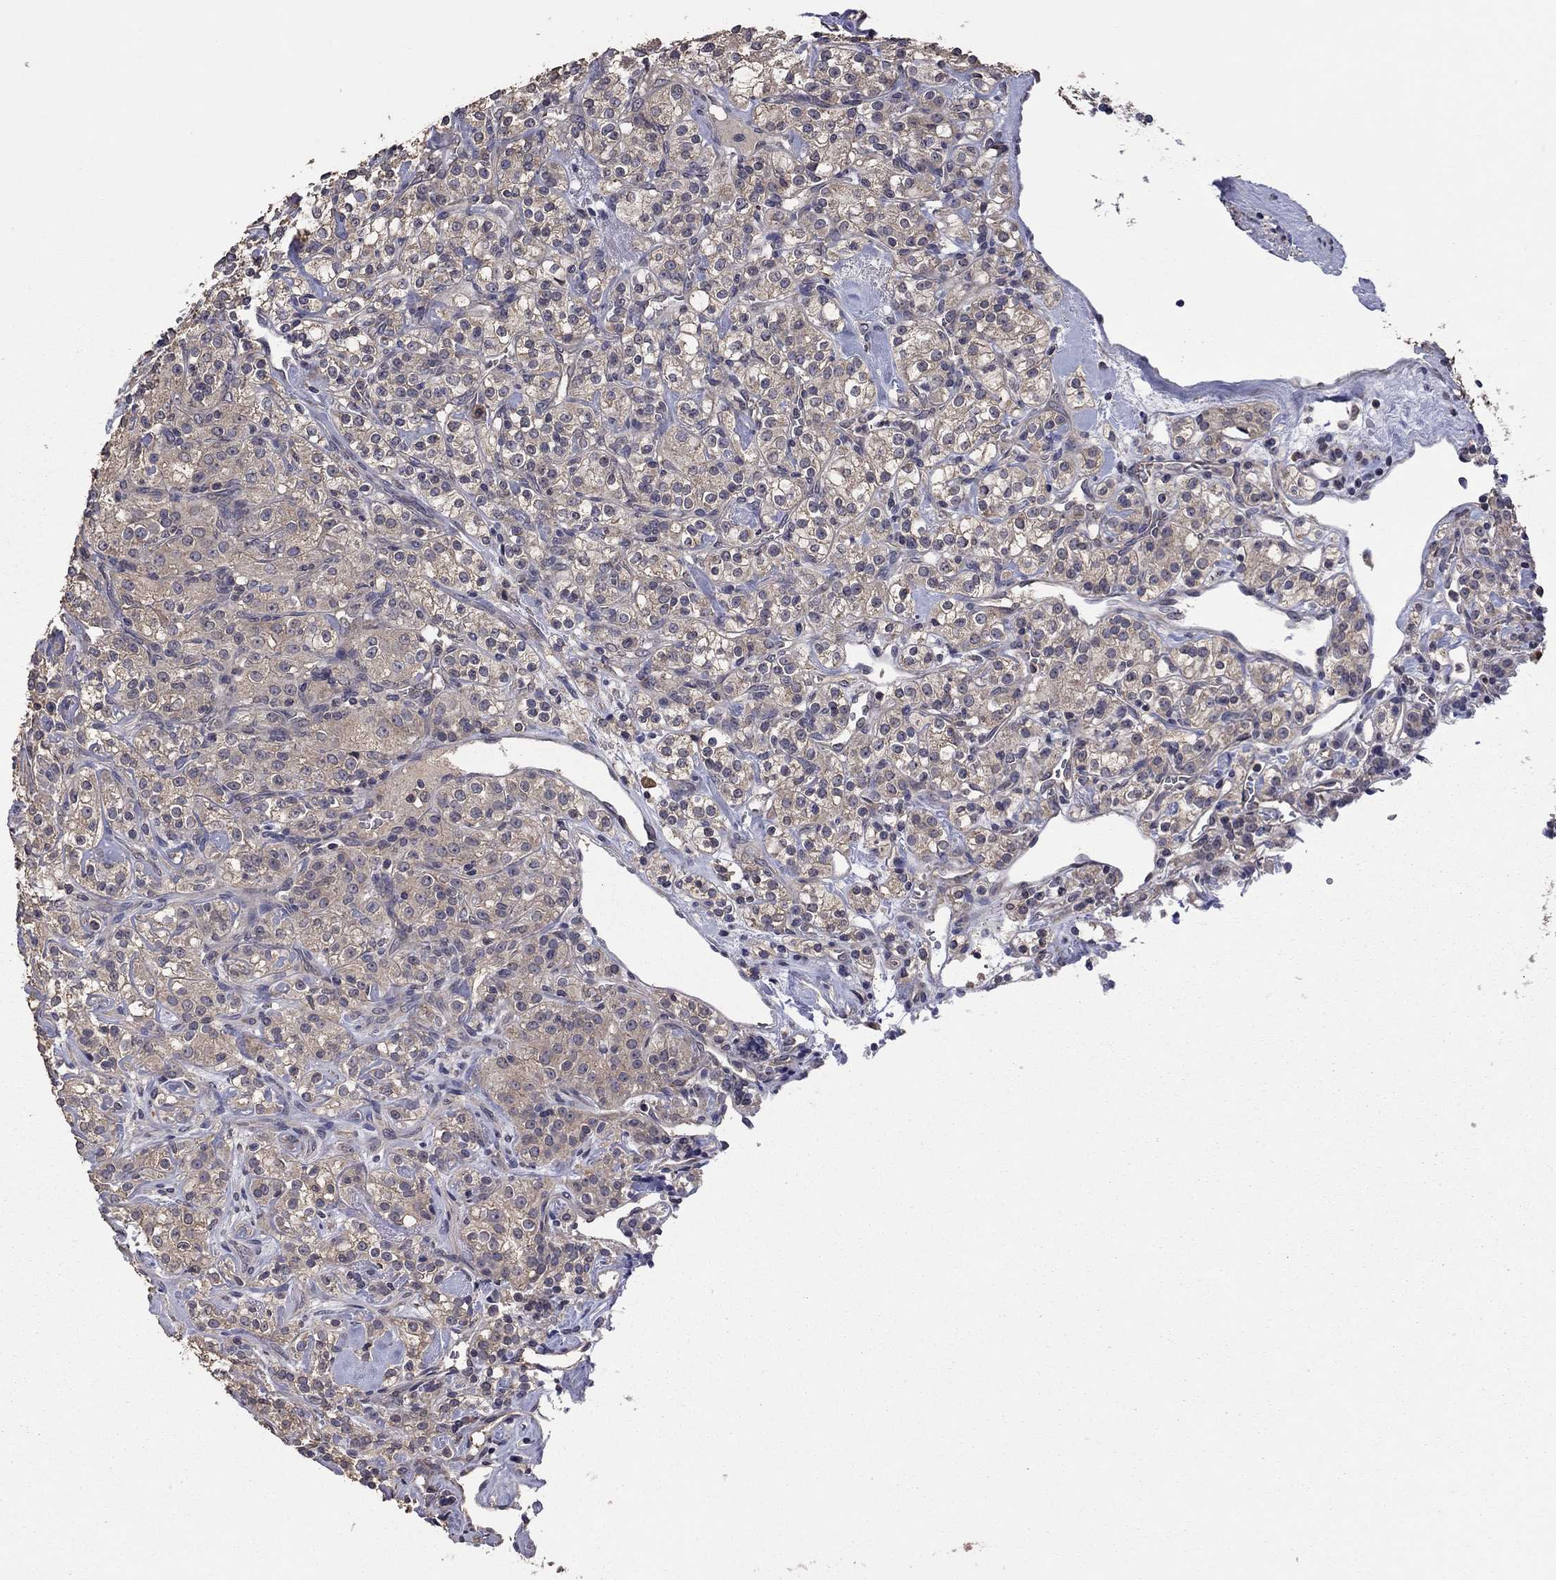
{"staining": {"intensity": "moderate", "quantity": "25%-75%", "location": "cytoplasmic/membranous"}, "tissue": "renal cancer", "cell_type": "Tumor cells", "image_type": "cancer", "snomed": [{"axis": "morphology", "description": "Adenocarcinoma, NOS"}, {"axis": "topography", "description": "Kidney"}], "caption": "Immunohistochemical staining of renal cancer (adenocarcinoma) shows medium levels of moderate cytoplasmic/membranous staining in about 25%-75% of tumor cells.", "gene": "TSNARE1", "patient": {"sex": "male", "age": 77}}